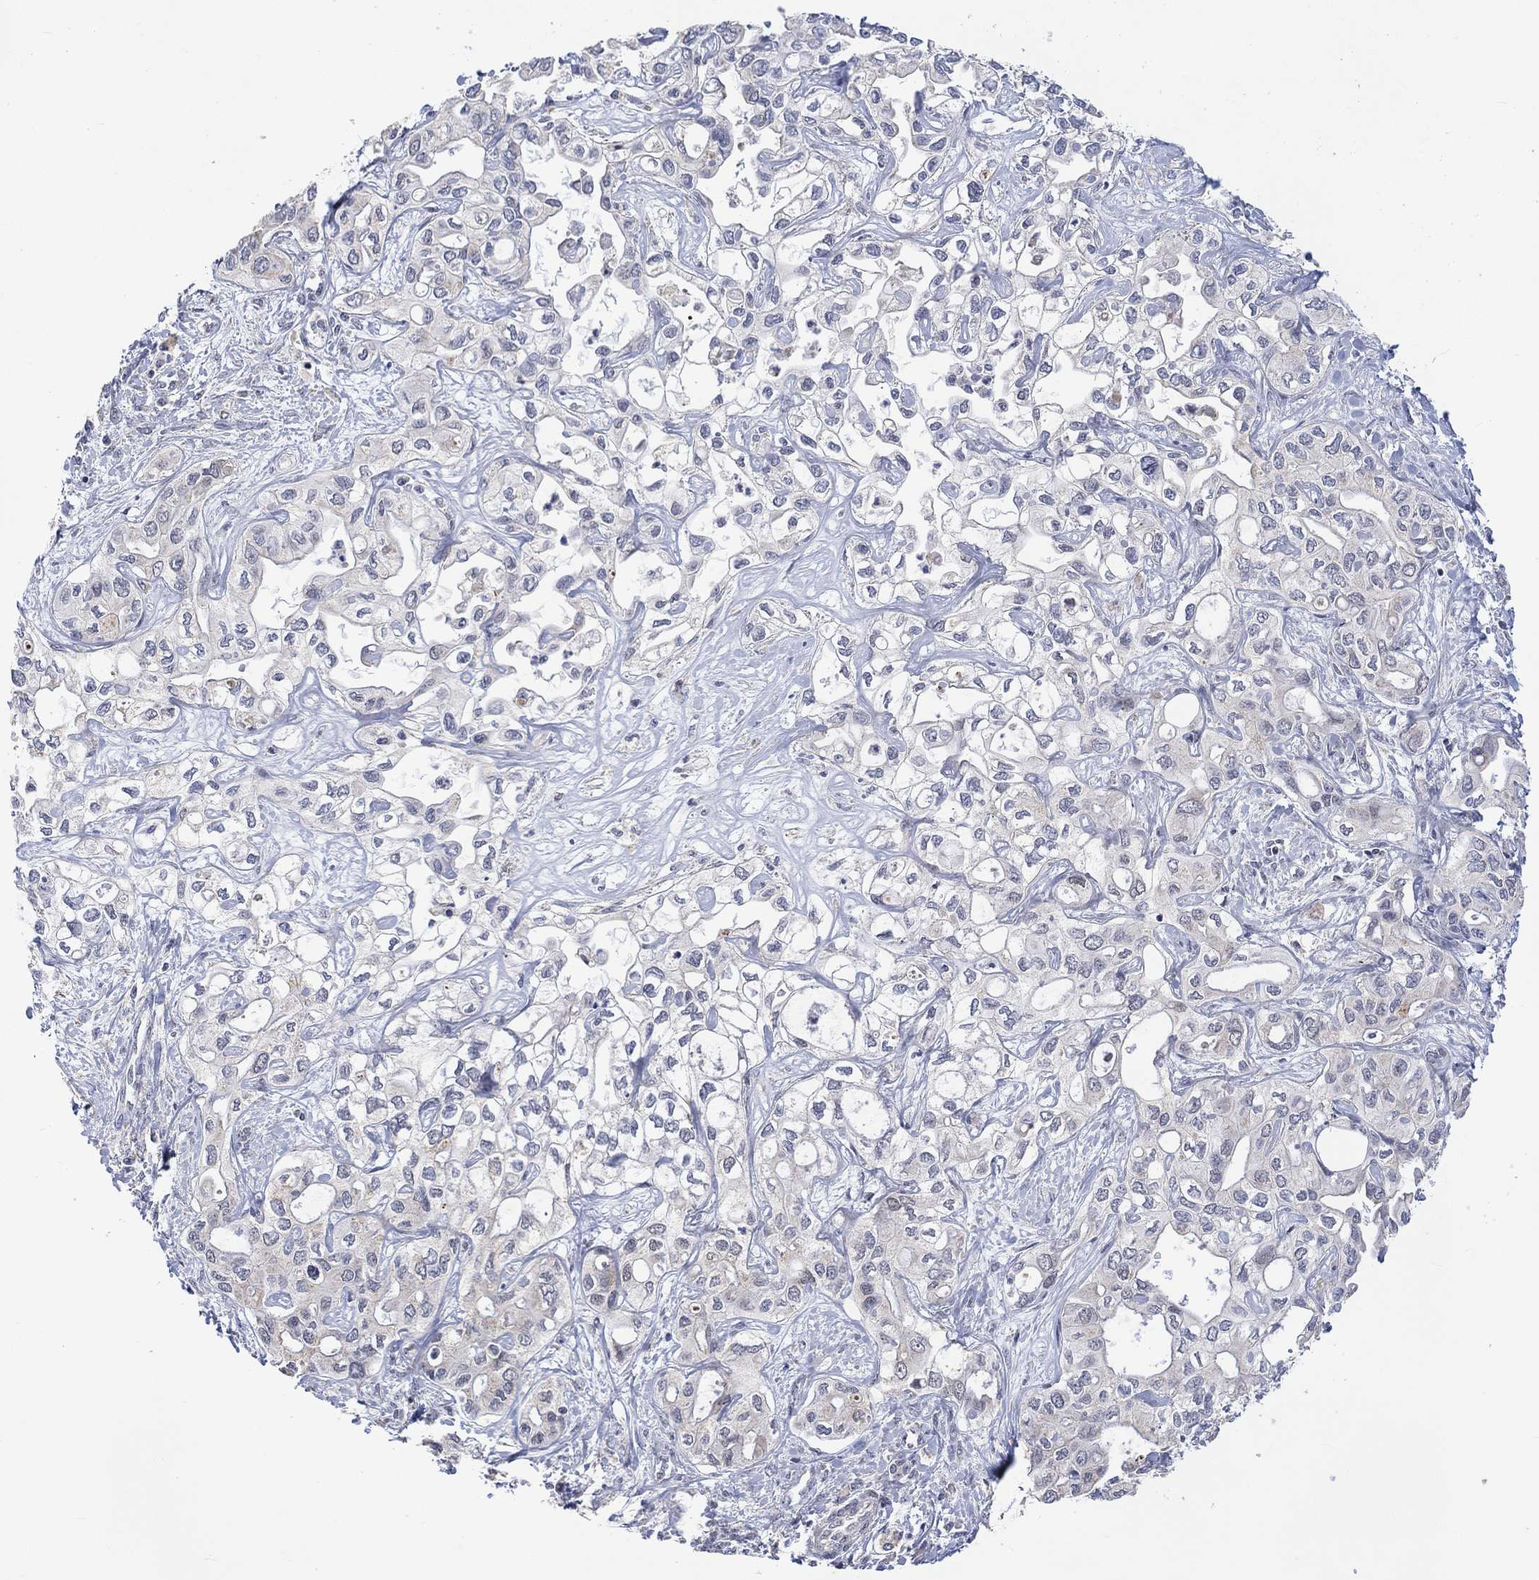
{"staining": {"intensity": "negative", "quantity": "none", "location": "none"}, "tissue": "liver cancer", "cell_type": "Tumor cells", "image_type": "cancer", "snomed": [{"axis": "morphology", "description": "Cholangiocarcinoma"}, {"axis": "topography", "description": "Liver"}], "caption": "Immunohistochemistry (IHC) of cholangiocarcinoma (liver) demonstrates no positivity in tumor cells. (DAB (3,3'-diaminobenzidine) immunohistochemistry, high magnification).", "gene": "SLC48A1", "patient": {"sex": "female", "age": 64}}